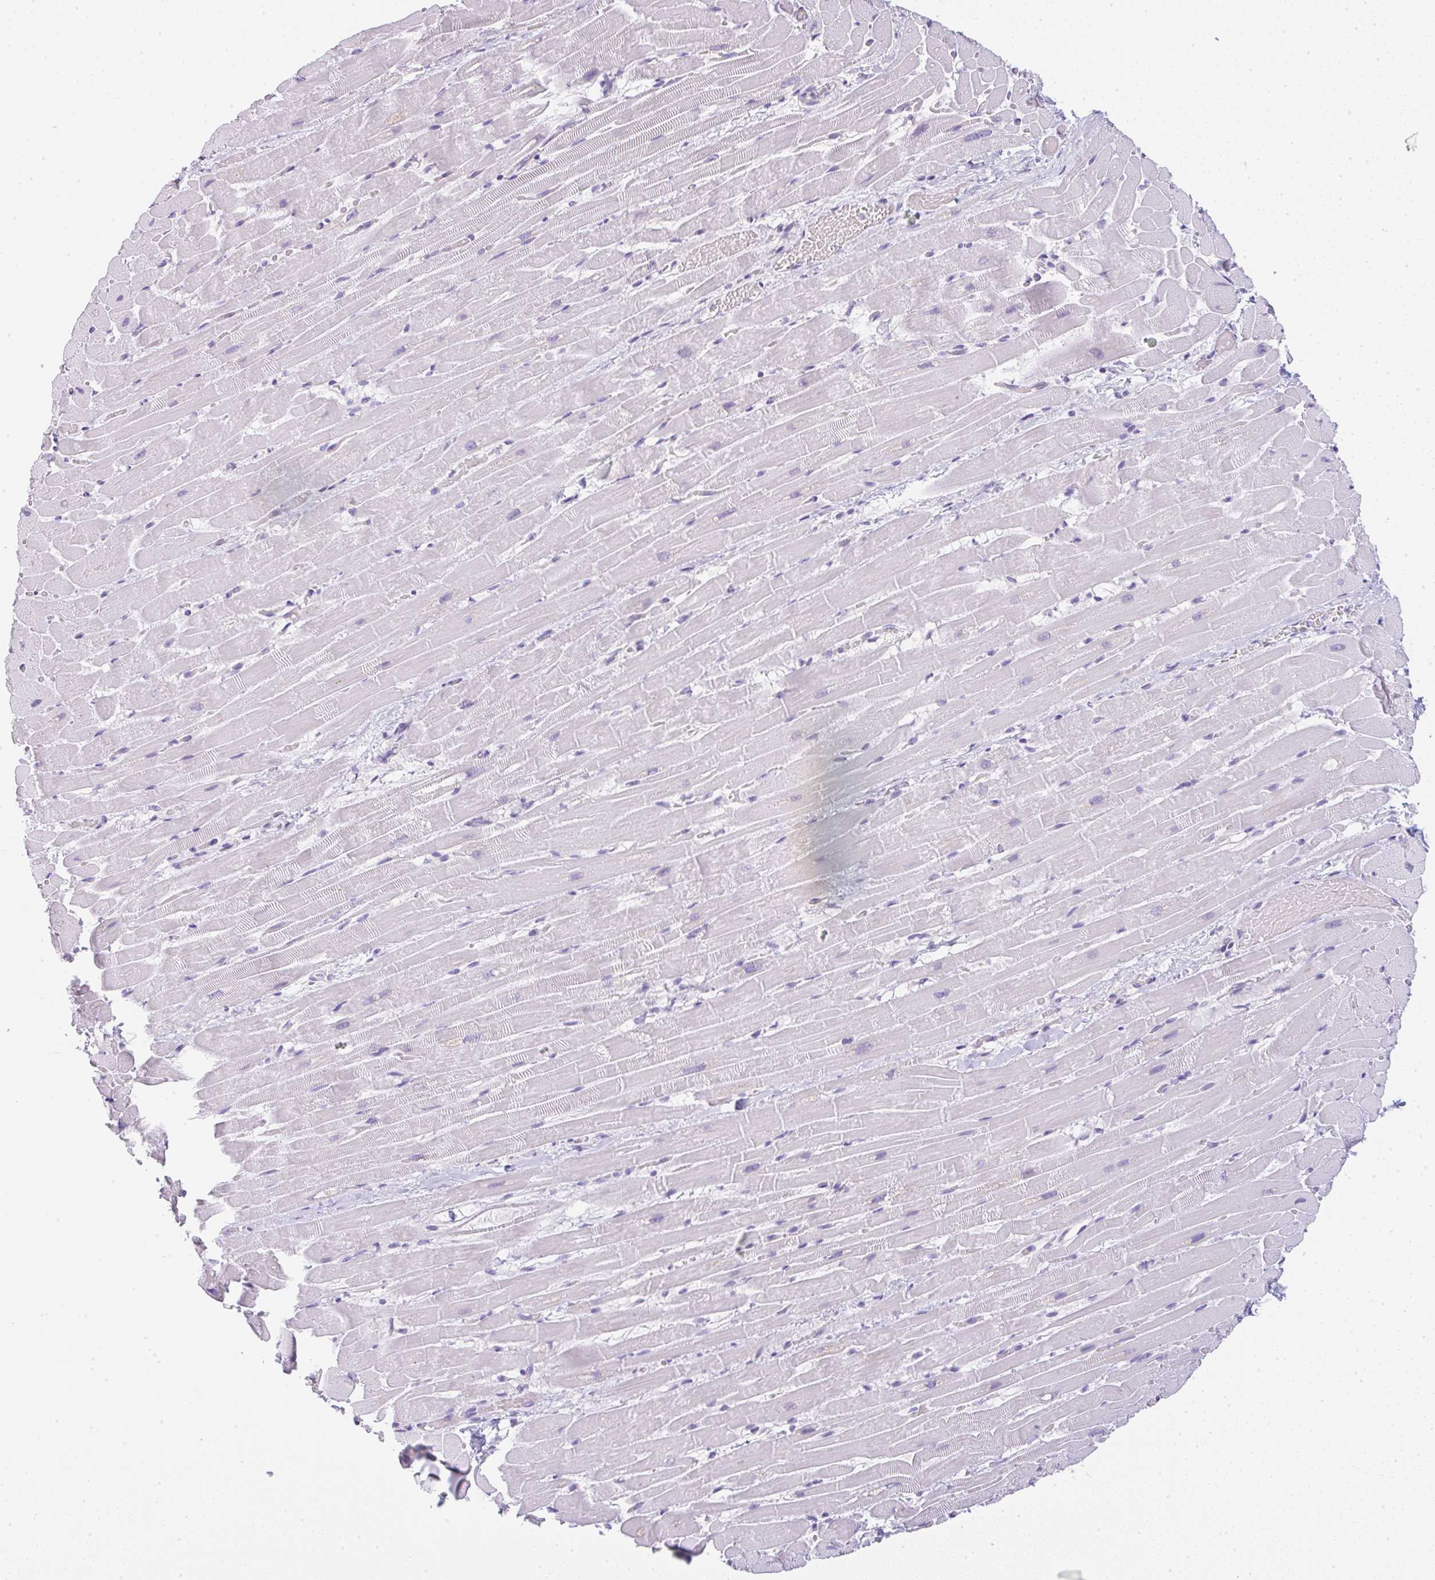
{"staining": {"intensity": "negative", "quantity": "none", "location": "none"}, "tissue": "heart muscle", "cell_type": "Cardiomyocytes", "image_type": "normal", "snomed": [{"axis": "morphology", "description": "Normal tissue, NOS"}, {"axis": "topography", "description": "Heart"}], "caption": "An immunohistochemistry micrograph of normal heart muscle is shown. There is no staining in cardiomyocytes of heart muscle. Brightfield microscopy of immunohistochemistry (IHC) stained with DAB (3,3'-diaminobenzidine) (brown) and hematoxylin (blue), captured at high magnification.", "gene": "LPAR4", "patient": {"sex": "male", "age": 37}}